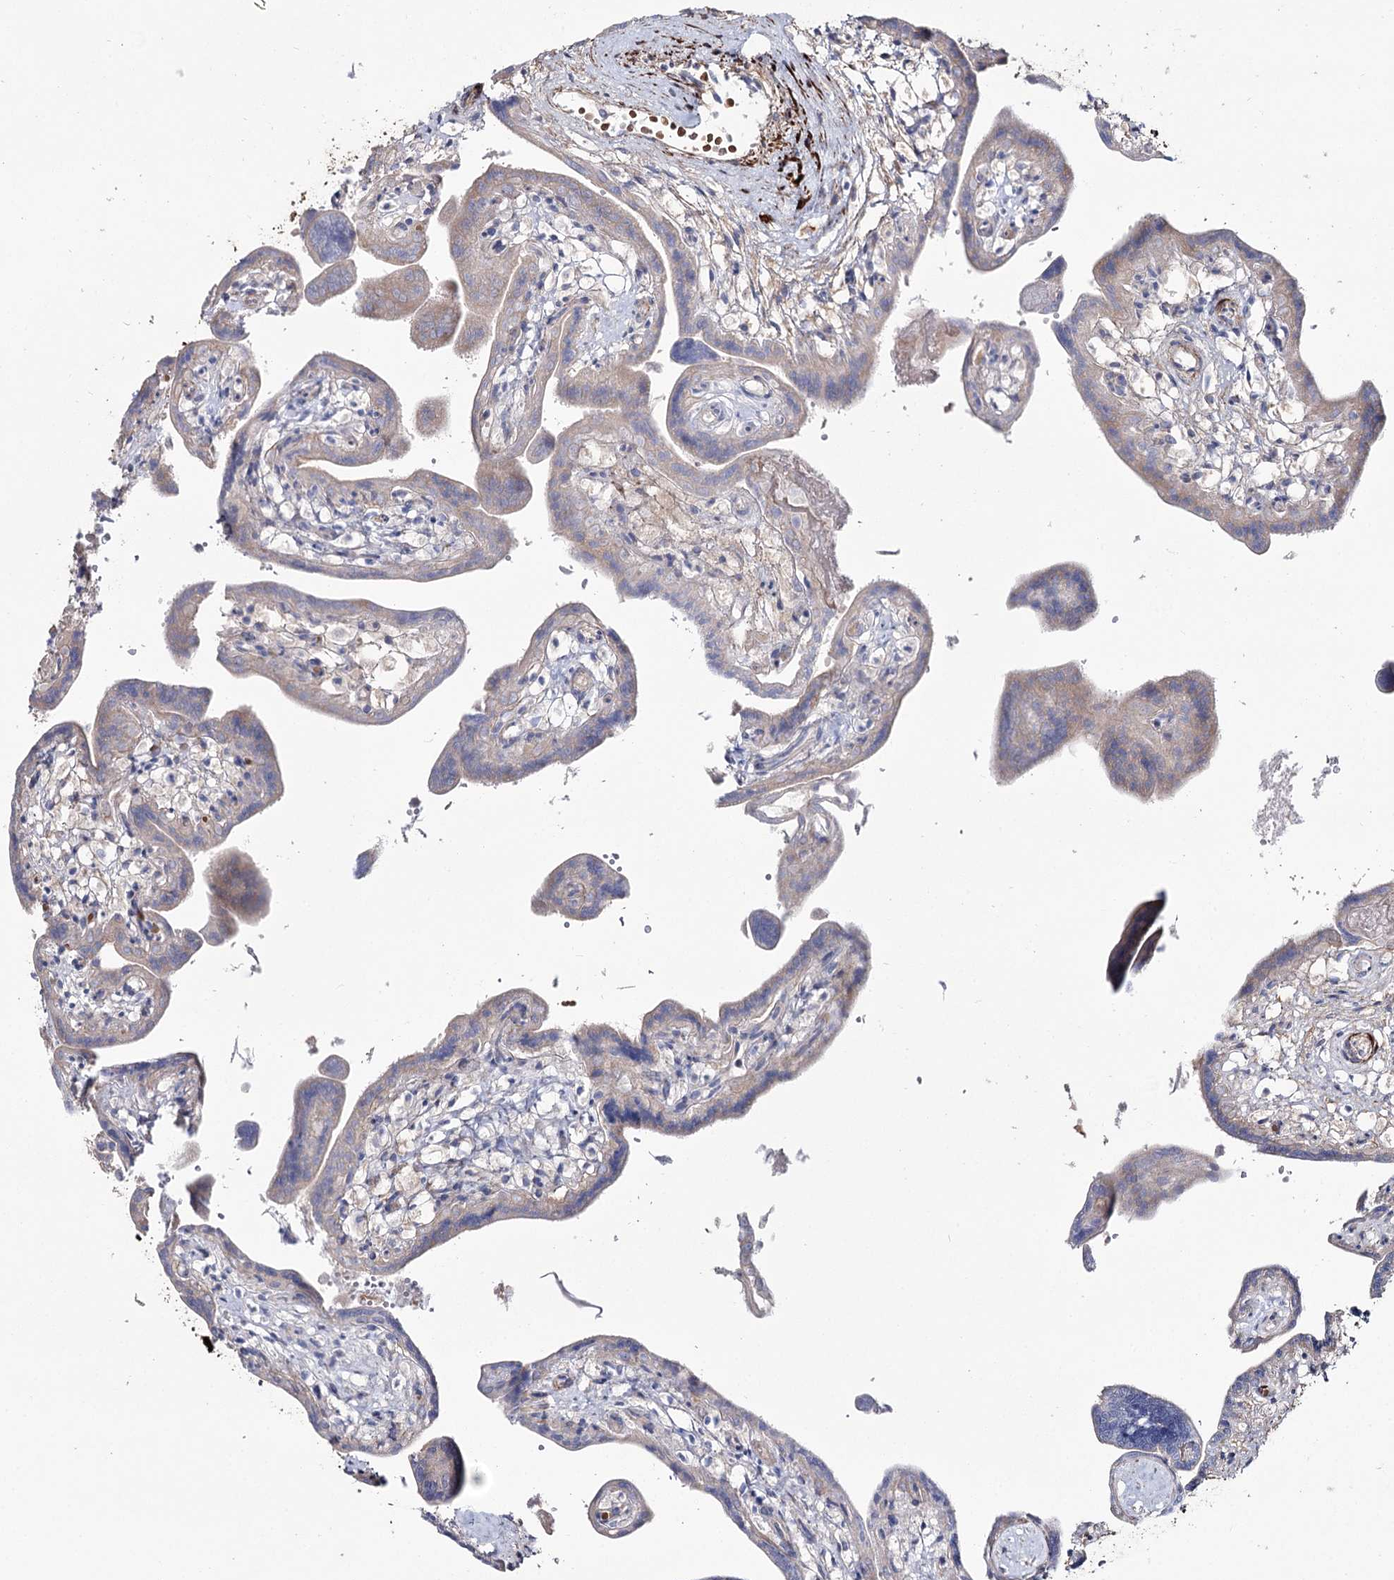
{"staining": {"intensity": "negative", "quantity": "none", "location": "none"}, "tissue": "placenta", "cell_type": "Trophoblastic cells", "image_type": "normal", "snomed": [{"axis": "morphology", "description": "Normal tissue, NOS"}, {"axis": "topography", "description": "Placenta"}], "caption": "An immunohistochemistry image of normal placenta is shown. There is no staining in trophoblastic cells of placenta.", "gene": "SUMF1", "patient": {"sex": "female", "age": 37}}